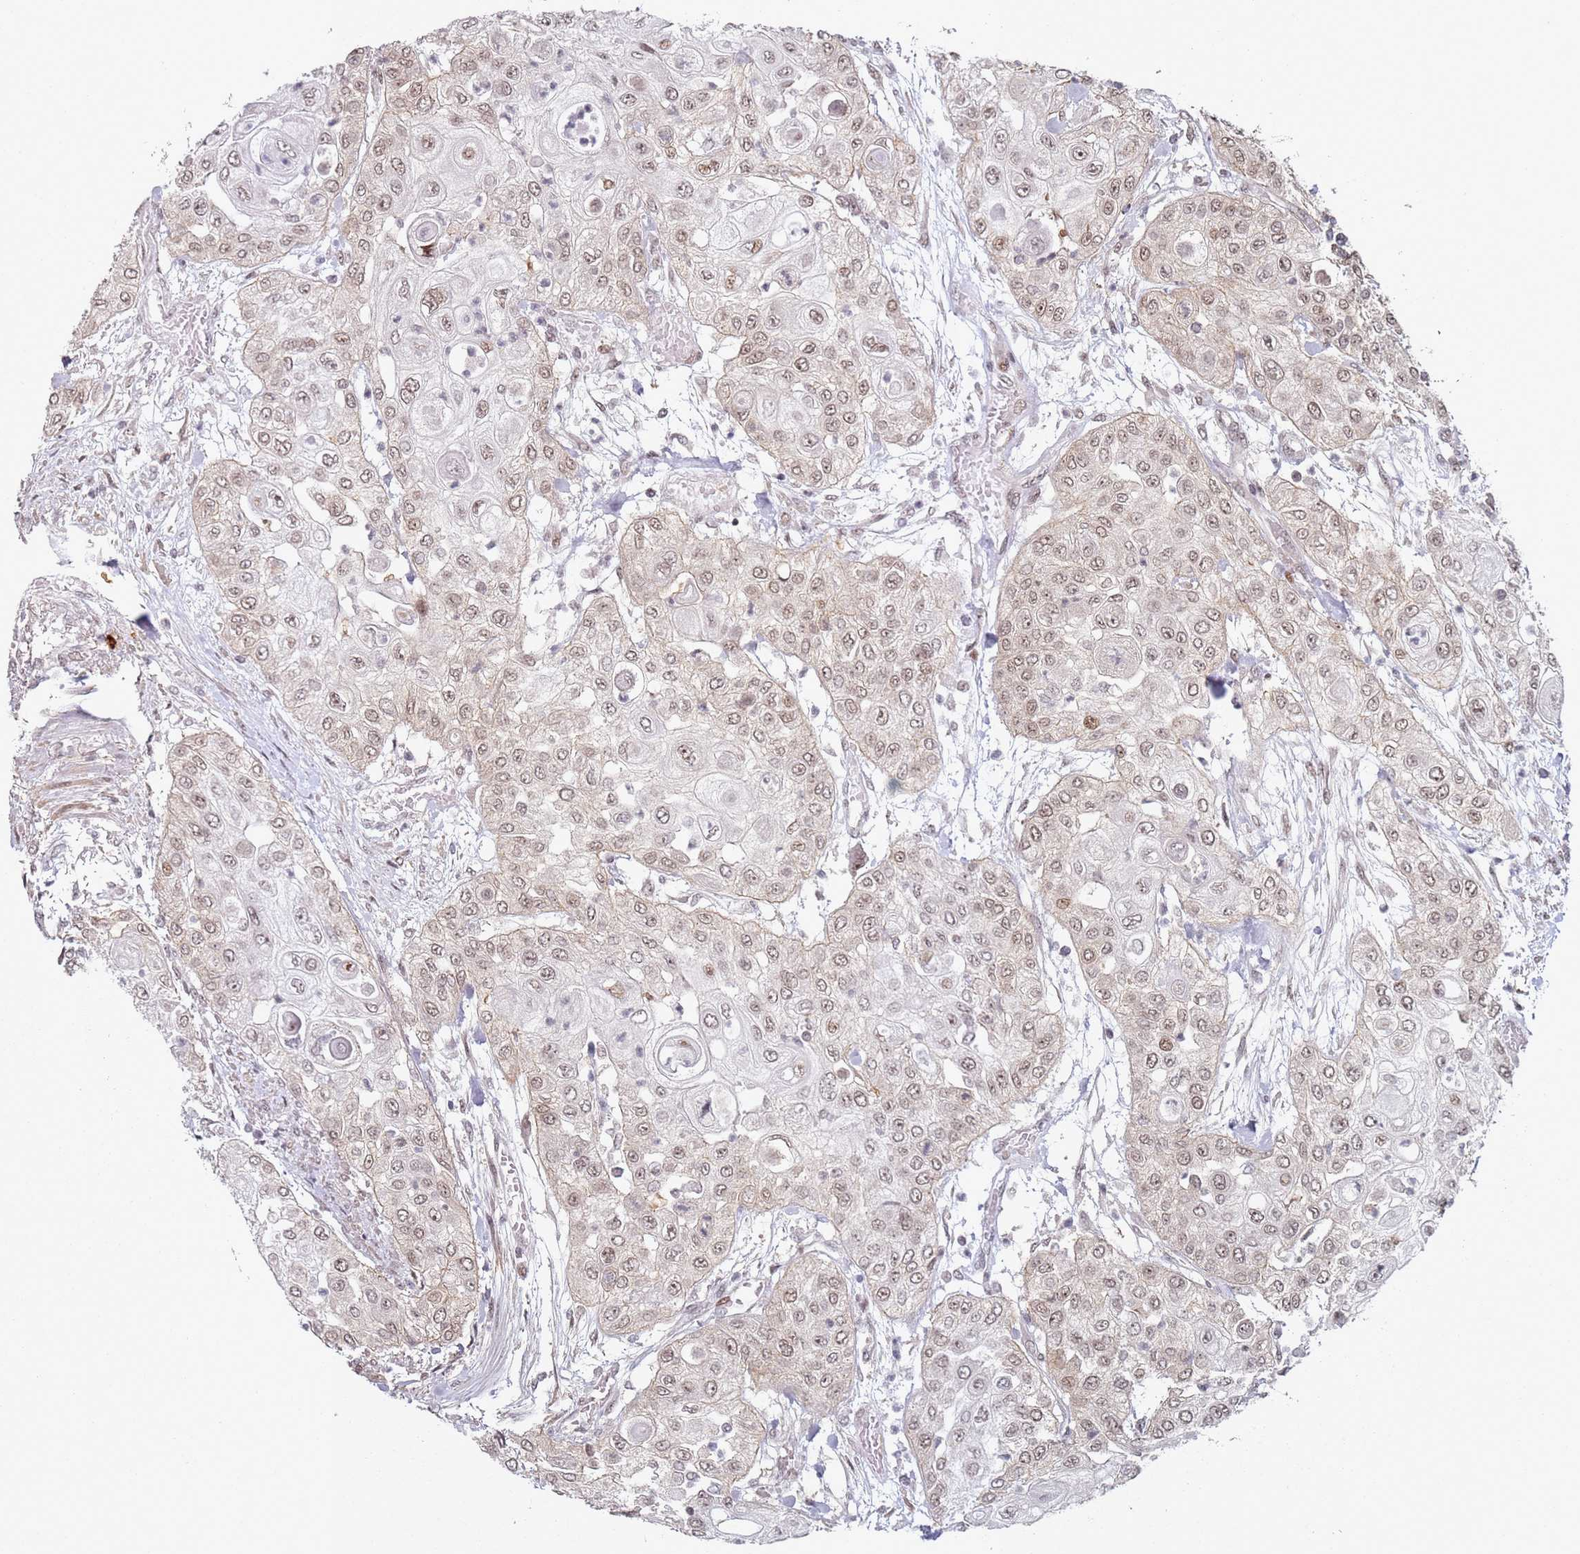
{"staining": {"intensity": "moderate", "quantity": ">75%", "location": "nuclear"}, "tissue": "urothelial cancer", "cell_type": "Tumor cells", "image_type": "cancer", "snomed": [{"axis": "morphology", "description": "Urothelial carcinoma, High grade"}, {"axis": "topography", "description": "Urinary bladder"}], "caption": "The image displays staining of urothelial carcinoma (high-grade), revealing moderate nuclear protein staining (brown color) within tumor cells.", "gene": "ATF6B", "patient": {"sex": "female", "age": 79}}